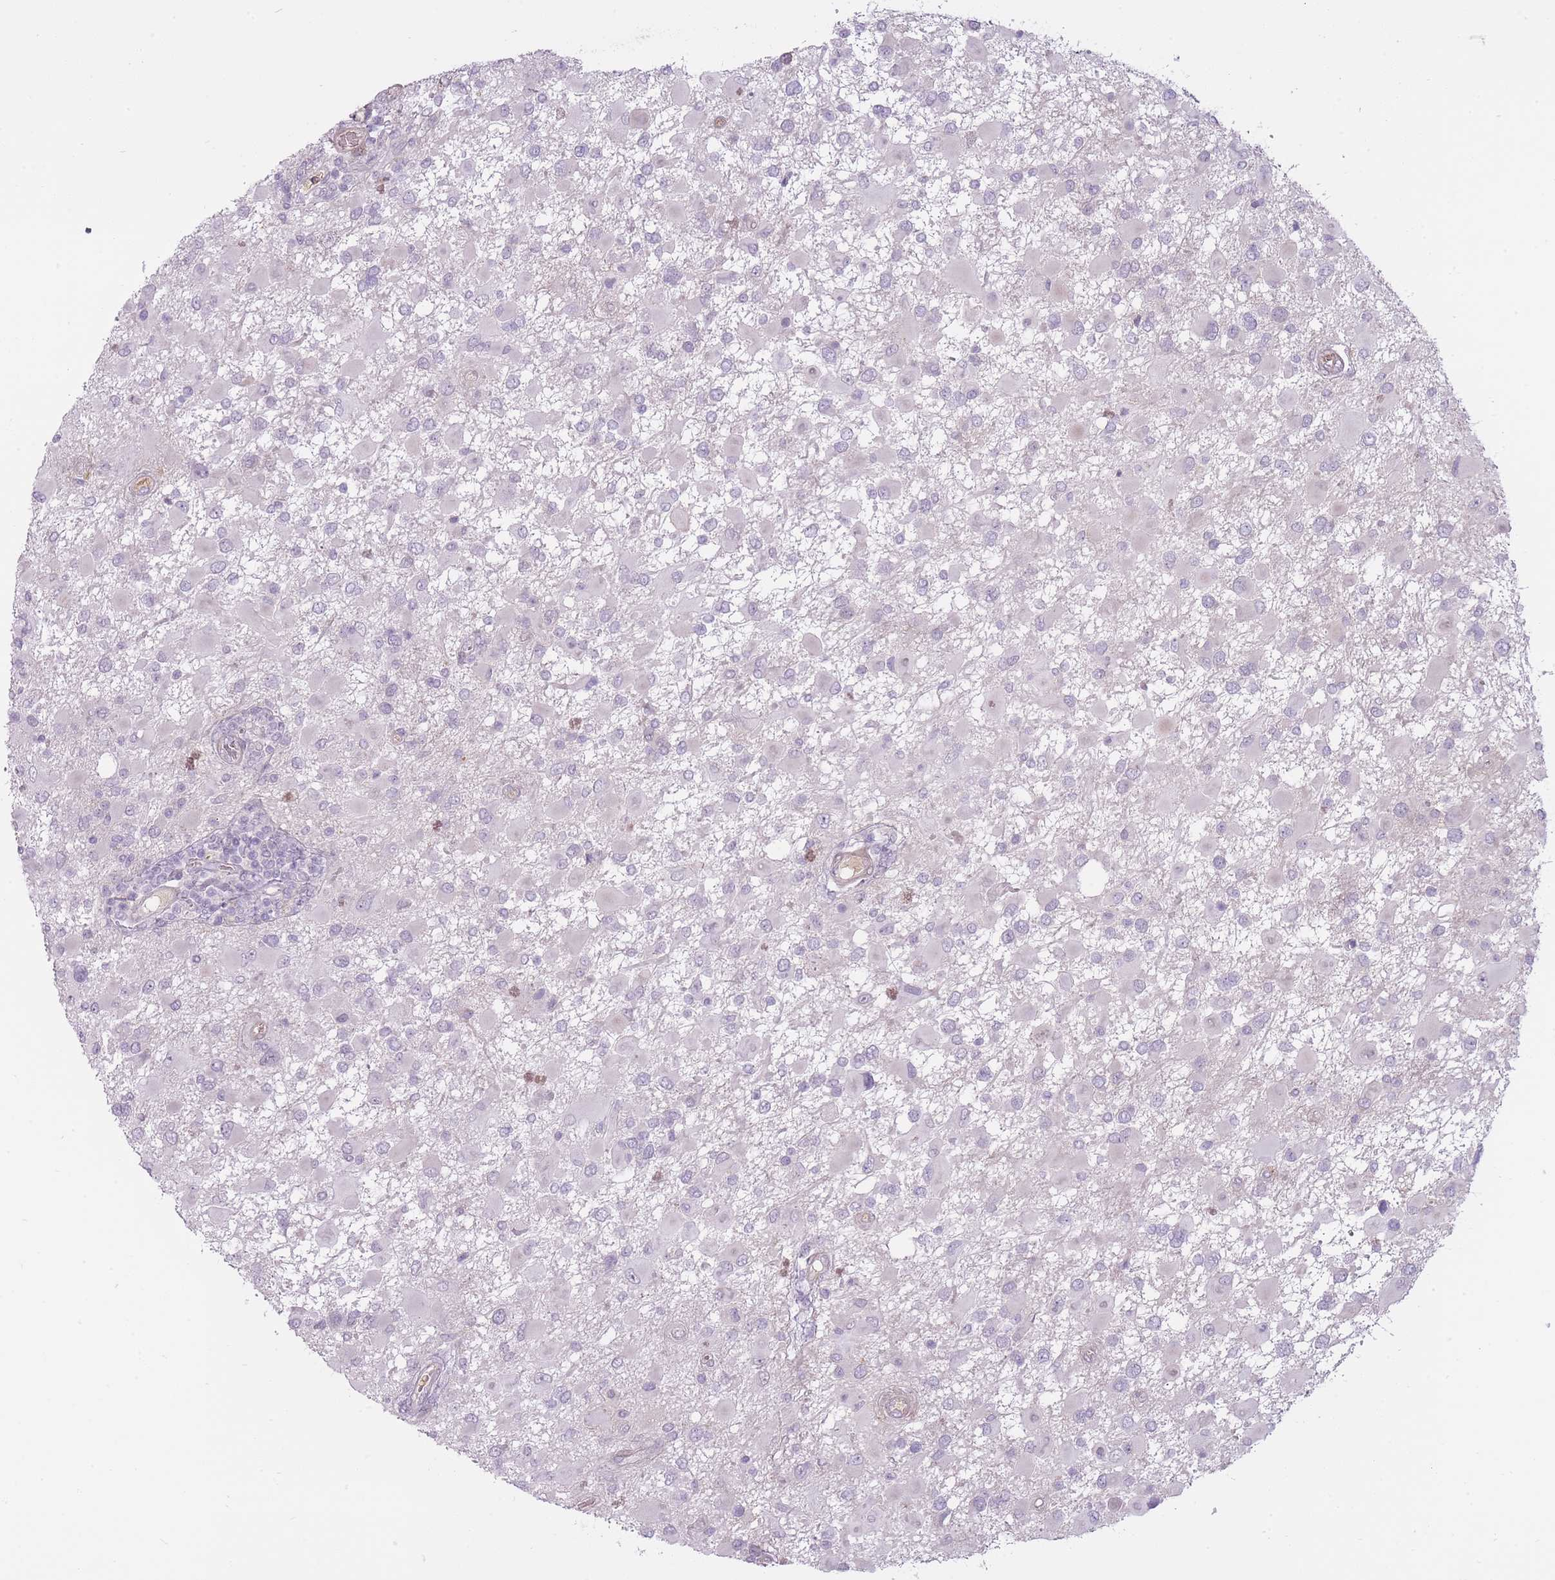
{"staining": {"intensity": "negative", "quantity": "none", "location": "none"}, "tissue": "glioma", "cell_type": "Tumor cells", "image_type": "cancer", "snomed": [{"axis": "morphology", "description": "Glioma, malignant, High grade"}, {"axis": "topography", "description": "Brain"}], "caption": "Malignant glioma (high-grade) stained for a protein using IHC shows no positivity tumor cells.", "gene": "PGRMC2", "patient": {"sex": "male", "age": 53}}